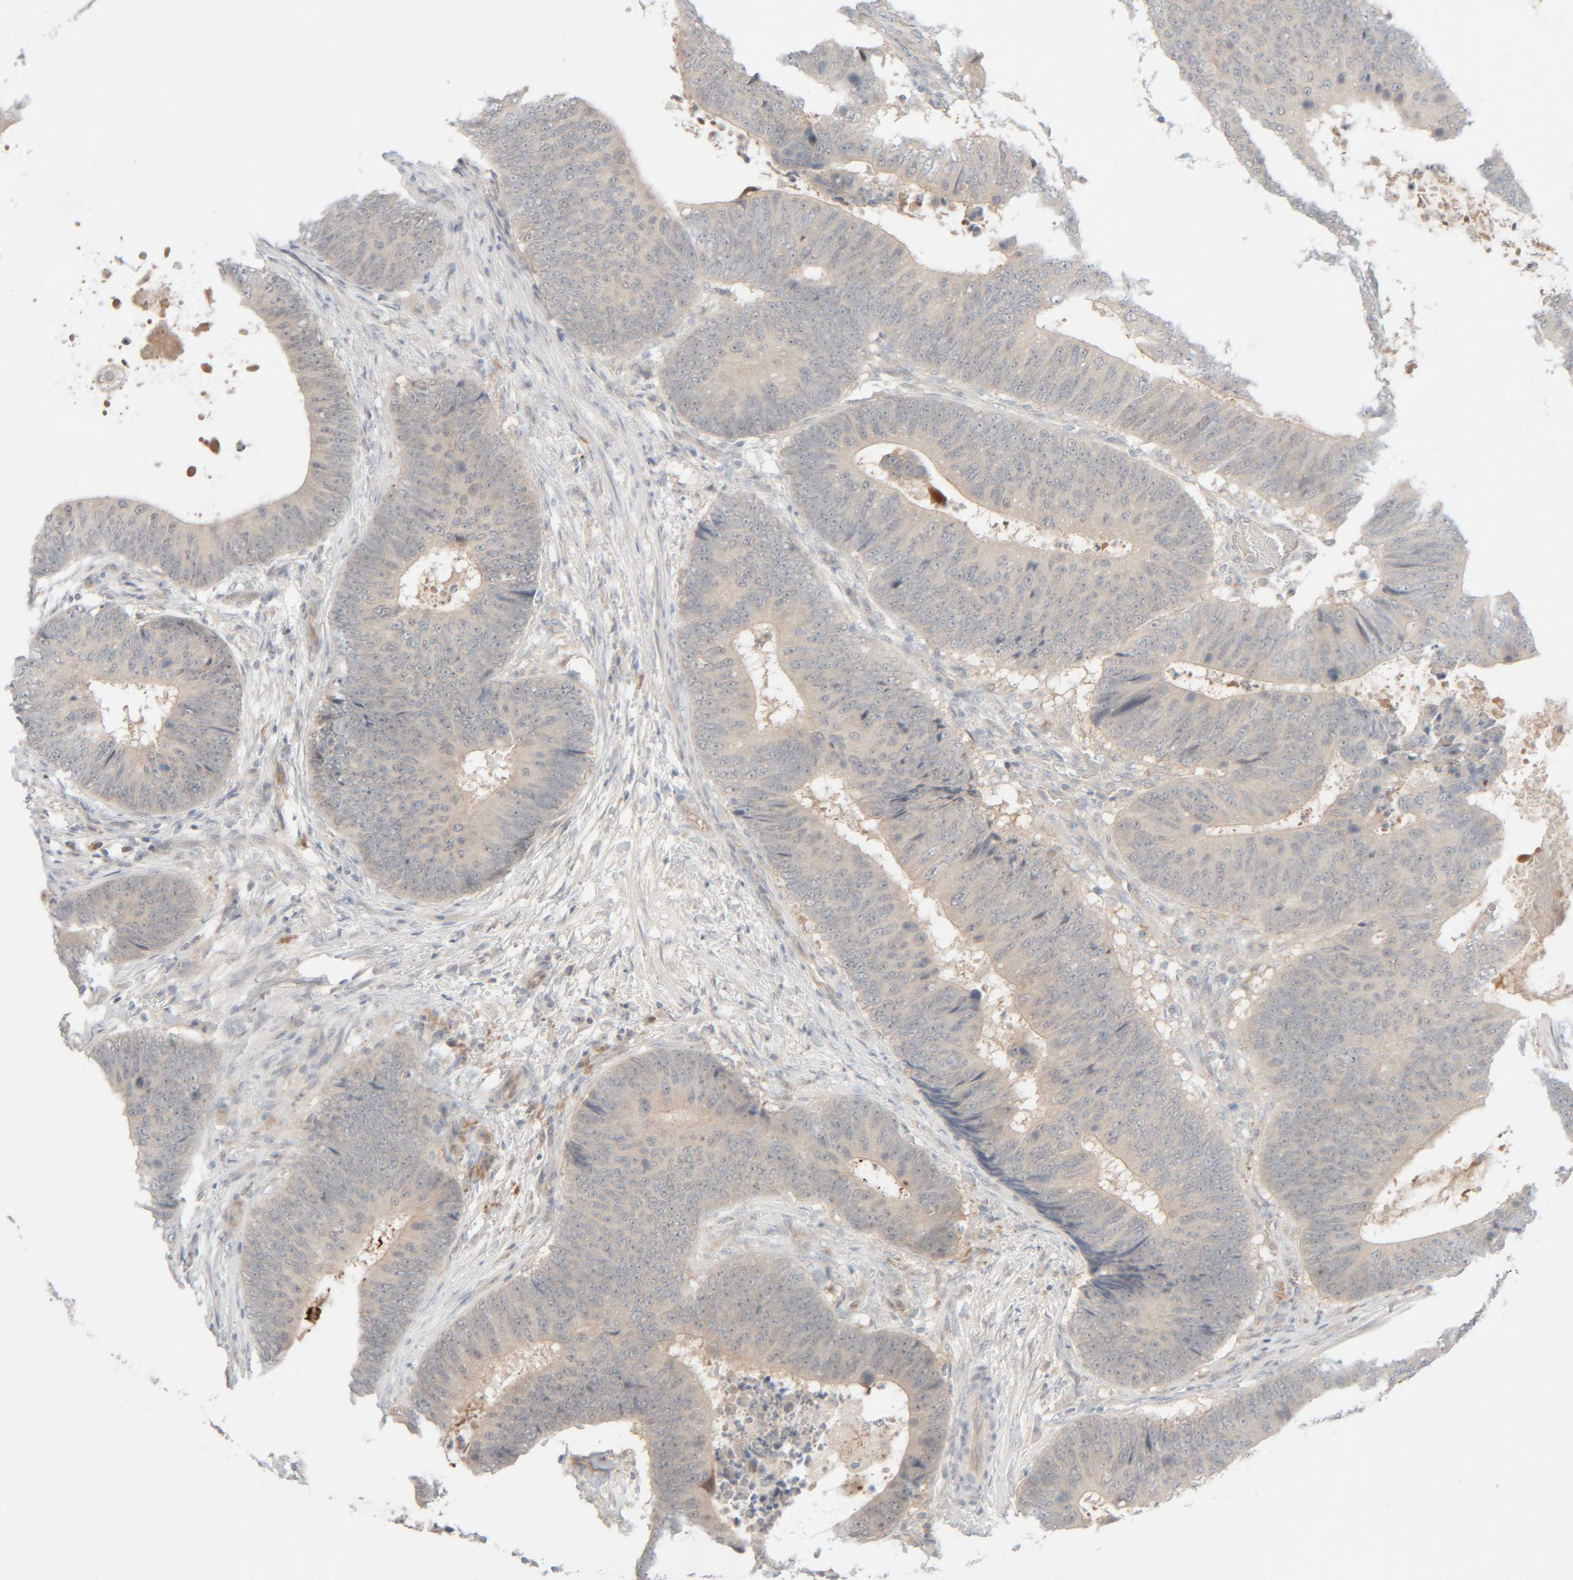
{"staining": {"intensity": "weak", "quantity": "<25%", "location": "cytoplasmic/membranous,nuclear"}, "tissue": "colorectal cancer", "cell_type": "Tumor cells", "image_type": "cancer", "snomed": [{"axis": "morphology", "description": "Adenocarcinoma, NOS"}, {"axis": "topography", "description": "Colon"}], "caption": "The image shows no significant expression in tumor cells of colorectal cancer (adenocarcinoma).", "gene": "CHKA", "patient": {"sex": "male", "age": 56}}